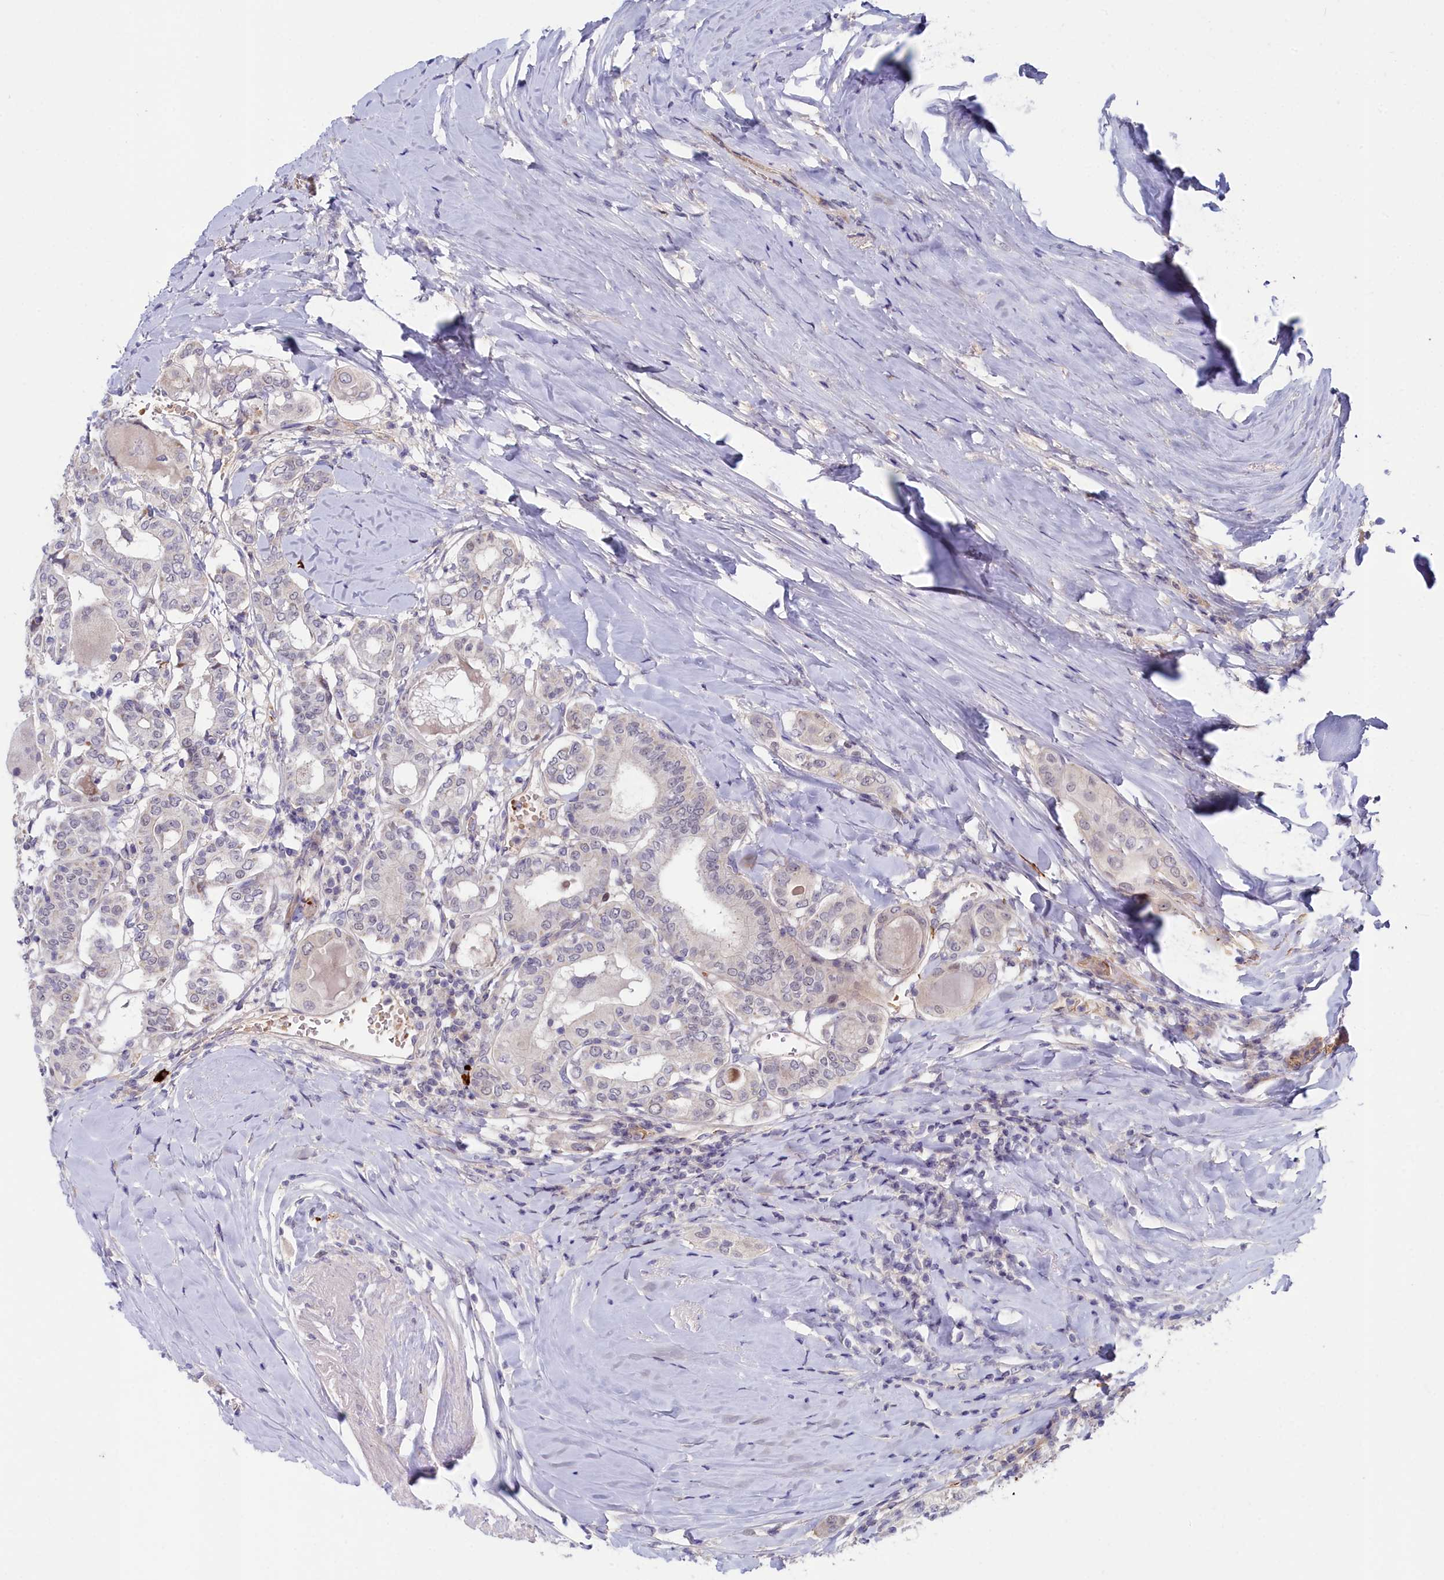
{"staining": {"intensity": "negative", "quantity": "none", "location": "none"}, "tissue": "thyroid cancer", "cell_type": "Tumor cells", "image_type": "cancer", "snomed": [{"axis": "morphology", "description": "Papillary adenocarcinoma, NOS"}, {"axis": "topography", "description": "Thyroid gland"}], "caption": "DAB immunohistochemical staining of papillary adenocarcinoma (thyroid) shows no significant positivity in tumor cells.", "gene": "KCTD18", "patient": {"sex": "female", "age": 72}}